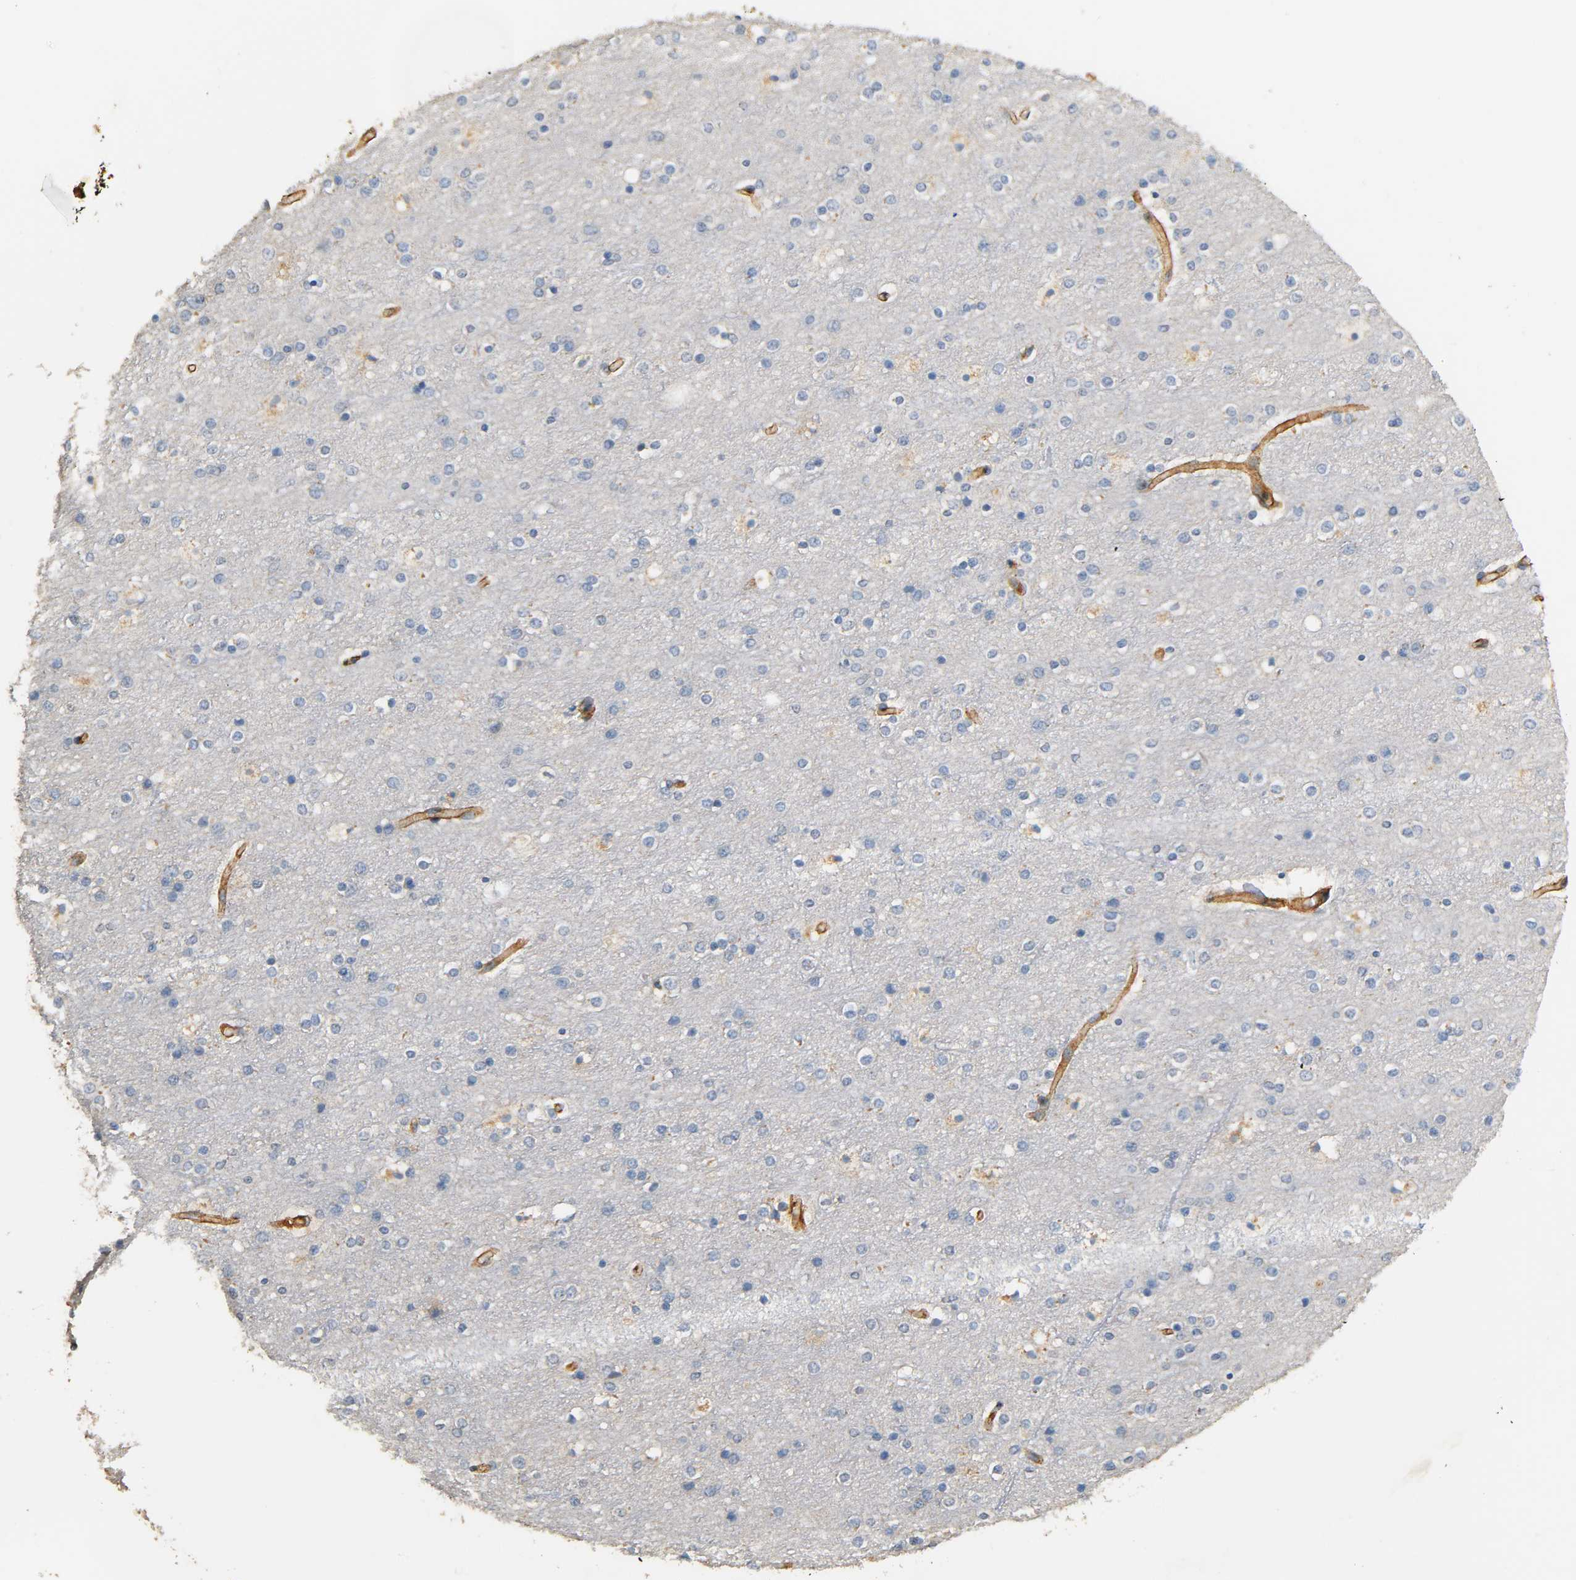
{"staining": {"intensity": "moderate", "quantity": ">75%", "location": "cytoplasmic/membranous"}, "tissue": "cerebral cortex", "cell_type": "Endothelial cells", "image_type": "normal", "snomed": [{"axis": "morphology", "description": "Normal tissue, NOS"}, {"axis": "topography", "description": "Cerebral cortex"}], "caption": "A brown stain labels moderate cytoplasmic/membranous positivity of a protein in endothelial cells of benign cerebral cortex.", "gene": "IFITM2", "patient": {"sex": "female", "age": 54}}